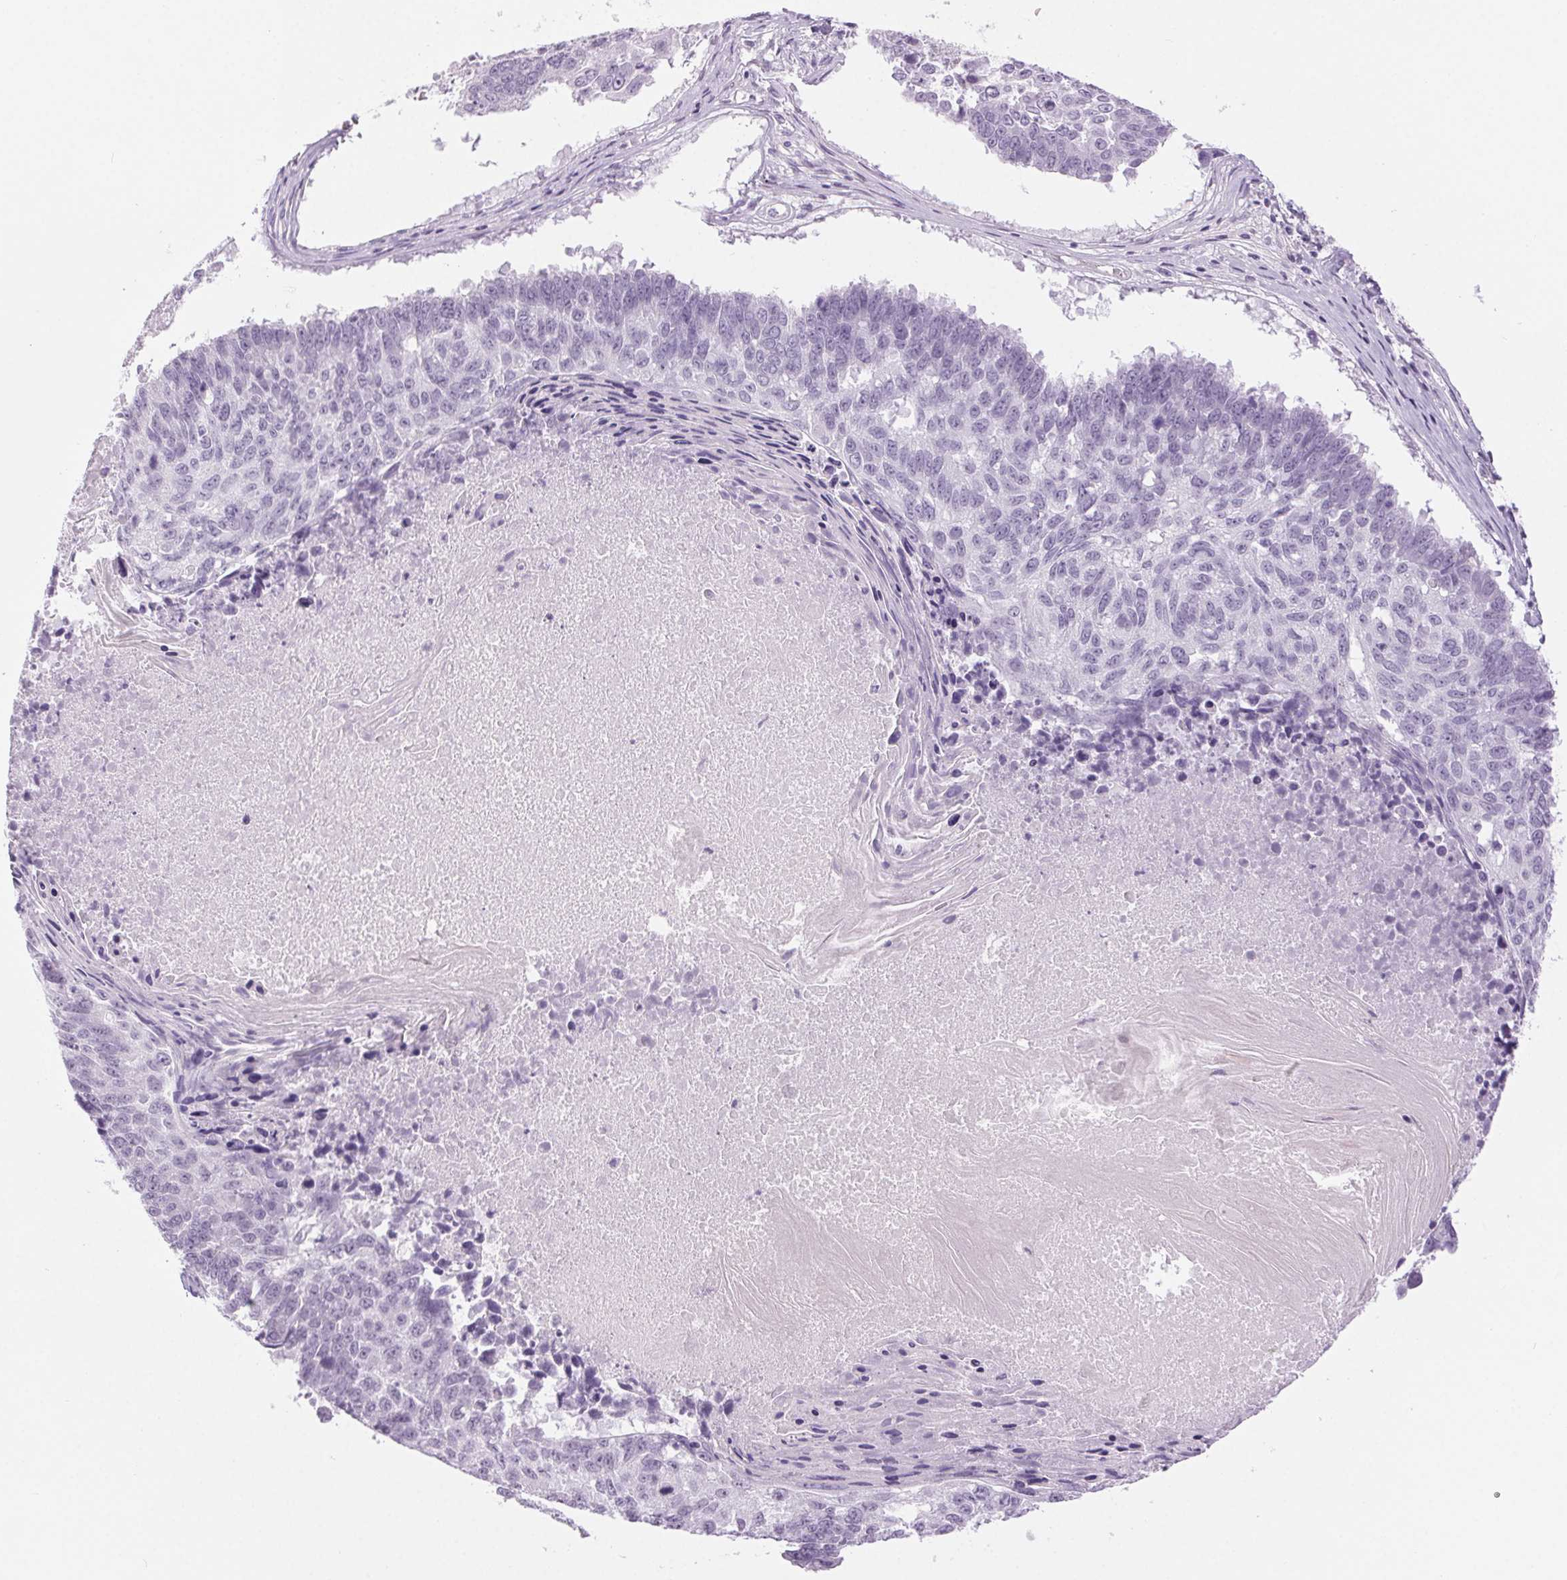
{"staining": {"intensity": "negative", "quantity": "none", "location": "none"}, "tissue": "lung cancer", "cell_type": "Tumor cells", "image_type": "cancer", "snomed": [{"axis": "morphology", "description": "Squamous cell carcinoma, NOS"}, {"axis": "topography", "description": "Lung"}], "caption": "Immunohistochemistry micrograph of human squamous cell carcinoma (lung) stained for a protein (brown), which reveals no positivity in tumor cells.", "gene": "SLC6A19", "patient": {"sex": "male", "age": 73}}